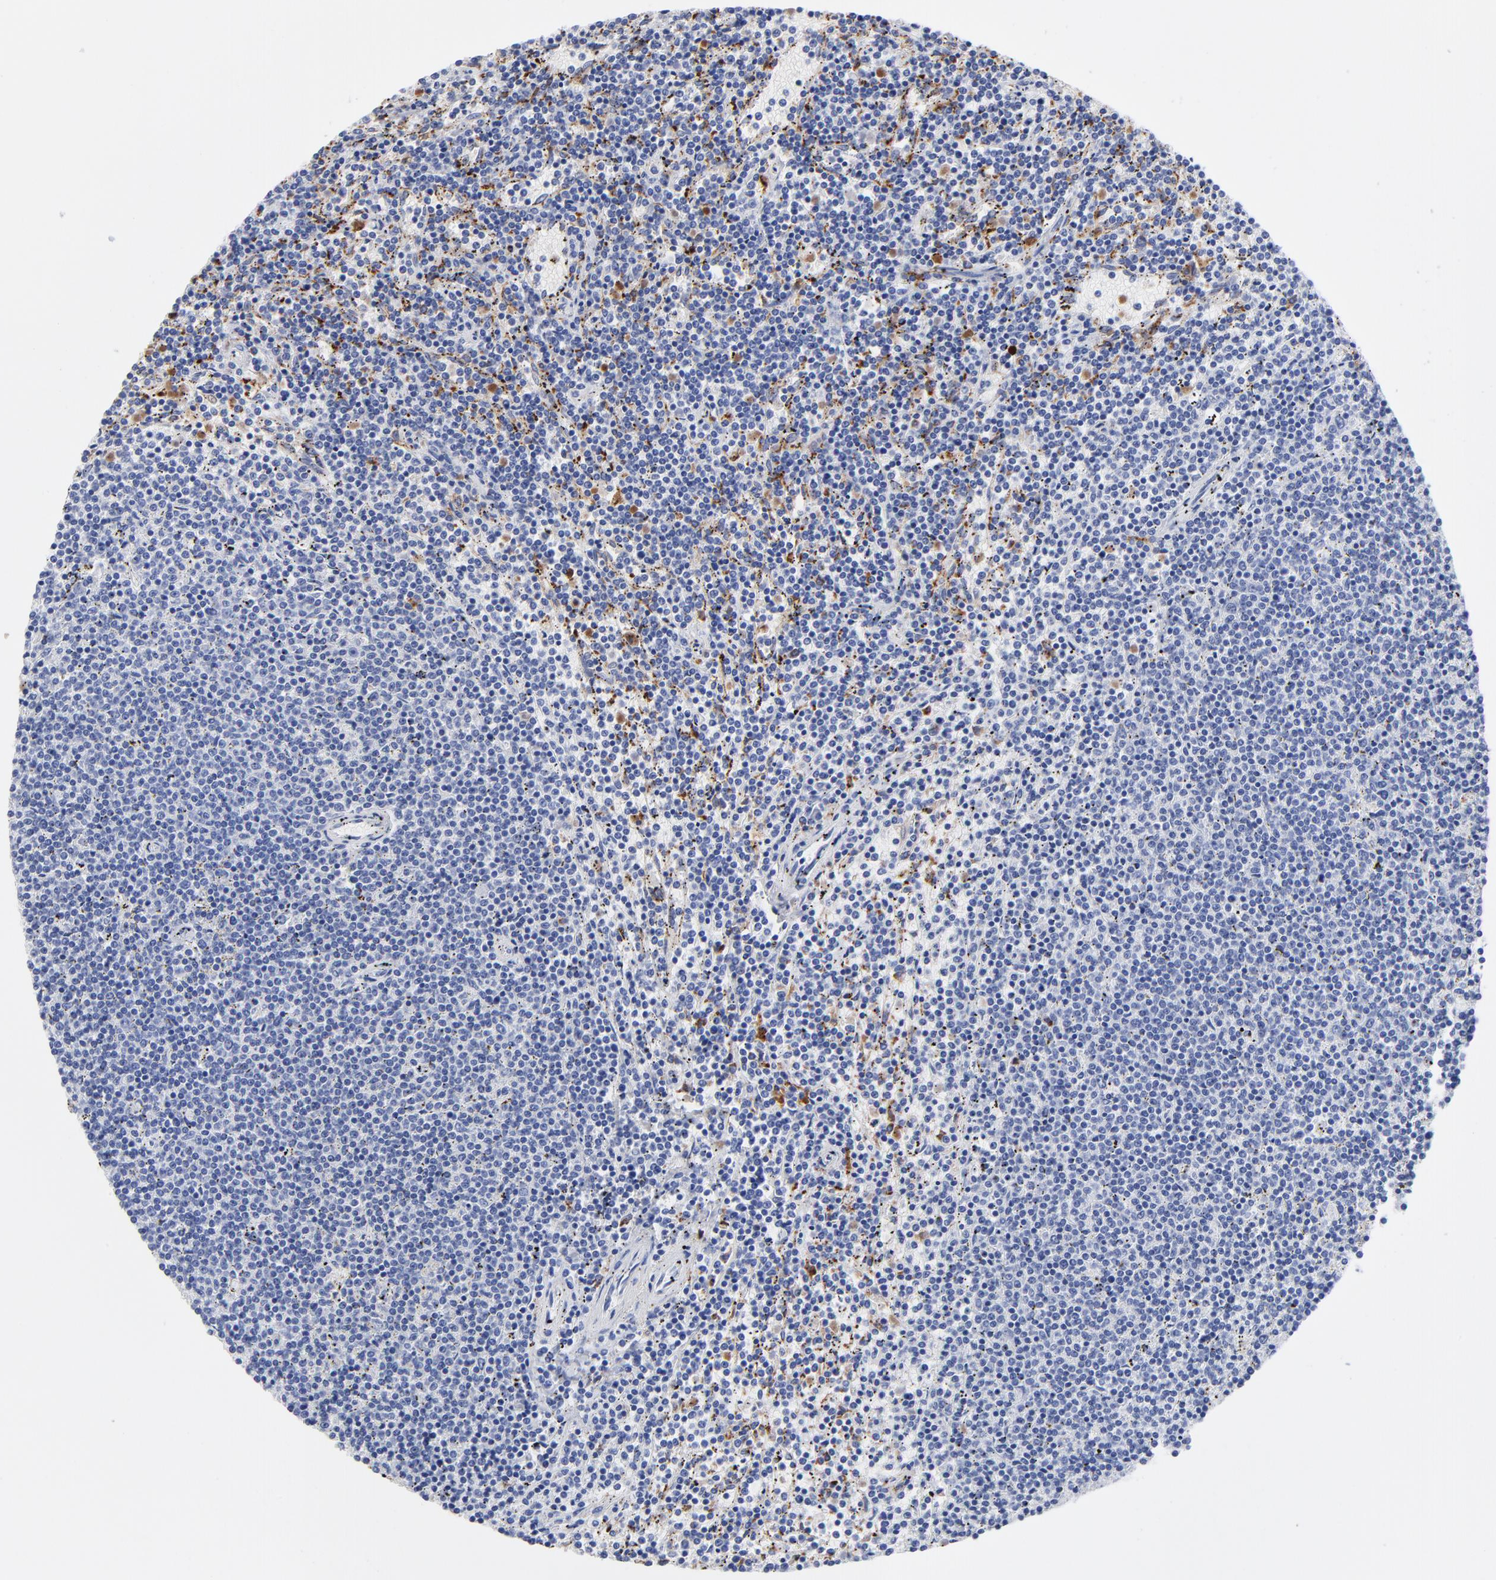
{"staining": {"intensity": "moderate", "quantity": "<25%", "location": "cytoplasmic/membranous"}, "tissue": "lymphoma", "cell_type": "Tumor cells", "image_type": "cancer", "snomed": [{"axis": "morphology", "description": "Malignant lymphoma, non-Hodgkin's type, Low grade"}, {"axis": "topography", "description": "Spleen"}], "caption": "Immunohistochemical staining of human lymphoma demonstrates low levels of moderate cytoplasmic/membranous positivity in approximately <25% of tumor cells. The staining was performed using DAB, with brown indicating positive protein expression. Nuclei are stained blue with hematoxylin.", "gene": "CPVL", "patient": {"sex": "female", "age": 50}}